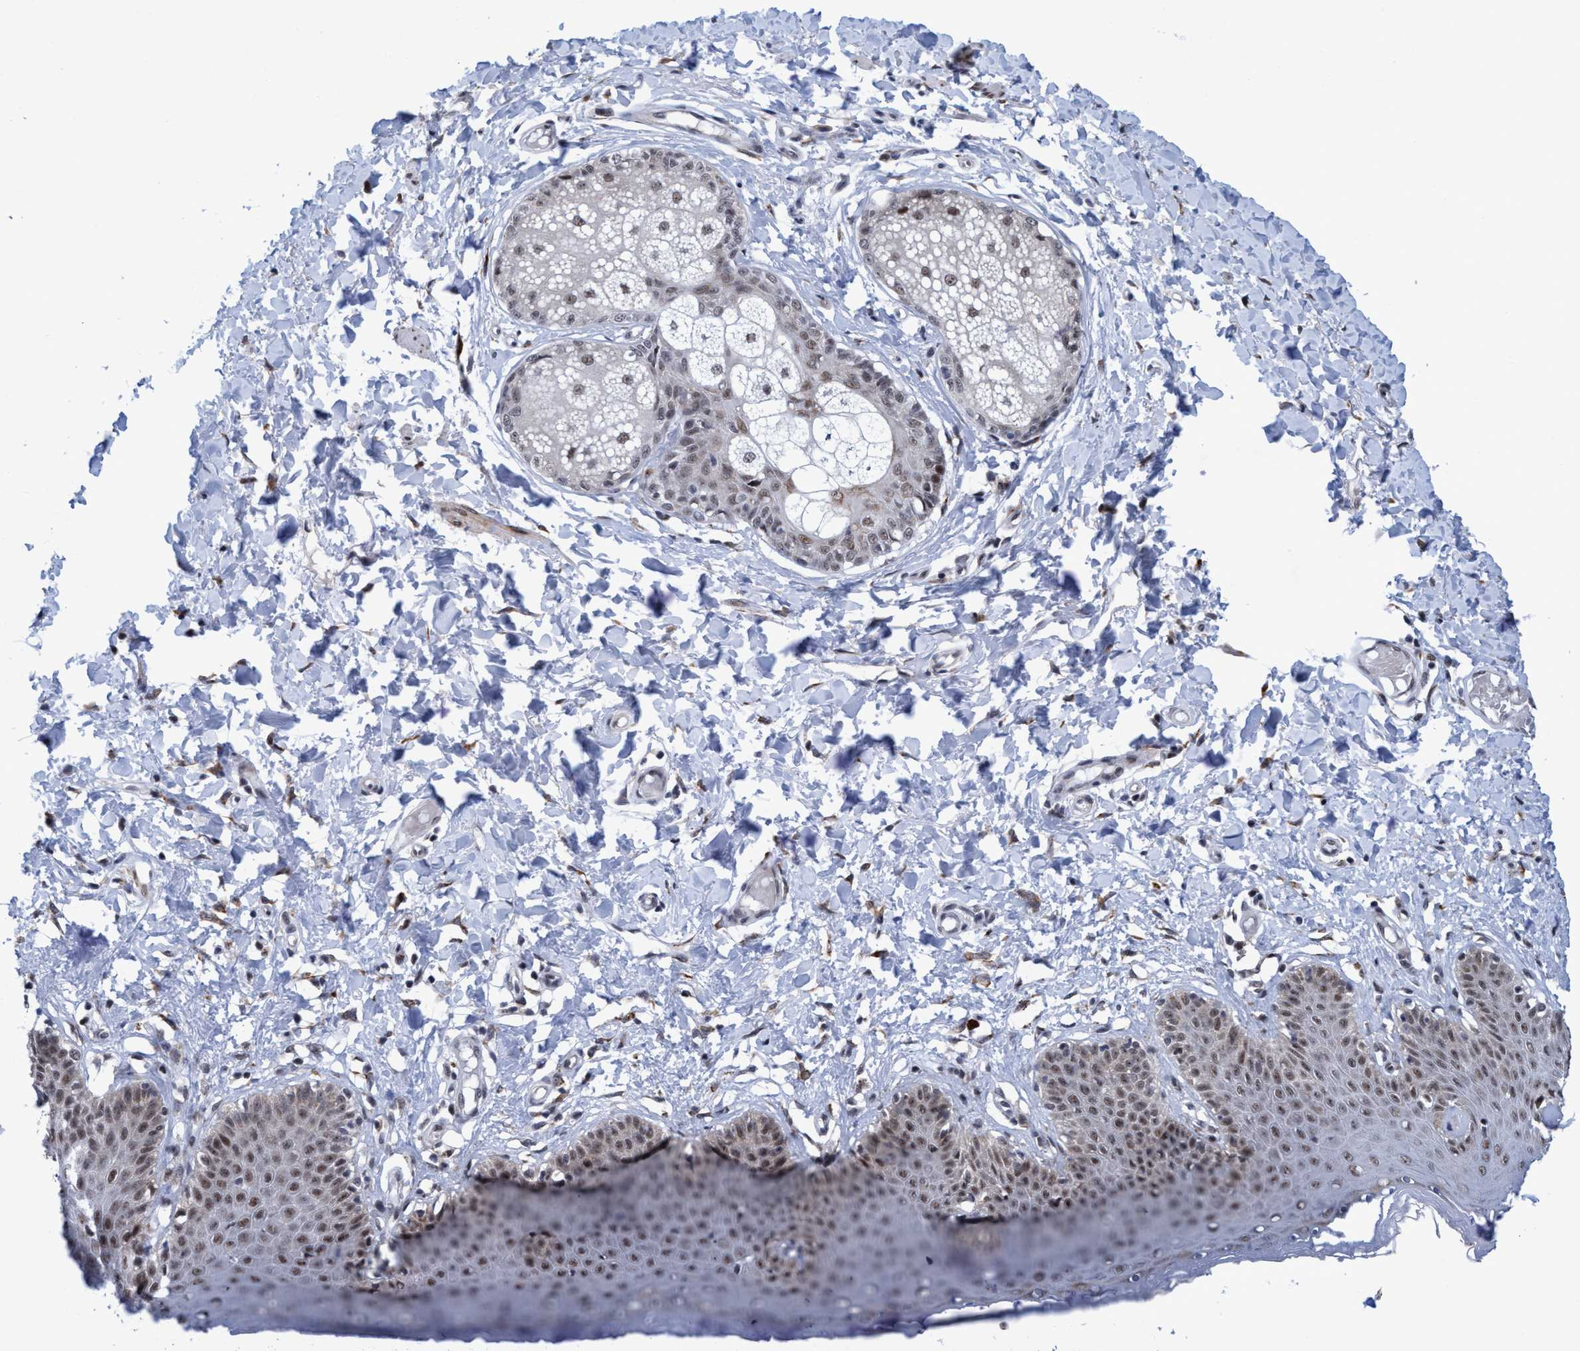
{"staining": {"intensity": "strong", "quantity": ">75%", "location": "cytoplasmic/membranous,nuclear"}, "tissue": "skin", "cell_type": "Epidermal cells", "image_type": "normal", "snomed": [{"axis": "morphology", "description": "Normal tissue, NOS"}, {"axis": "topography", "description": "Vulva"}], "caption": "Brown immunohistochemical staining in unremarkable skin exhibits strong cytoplasmic/membranous,nuclear expression in approximately >75% of epidermal cells.", "gene": "GLT6D1", "patient": {"sex": "female", "age": 66}}